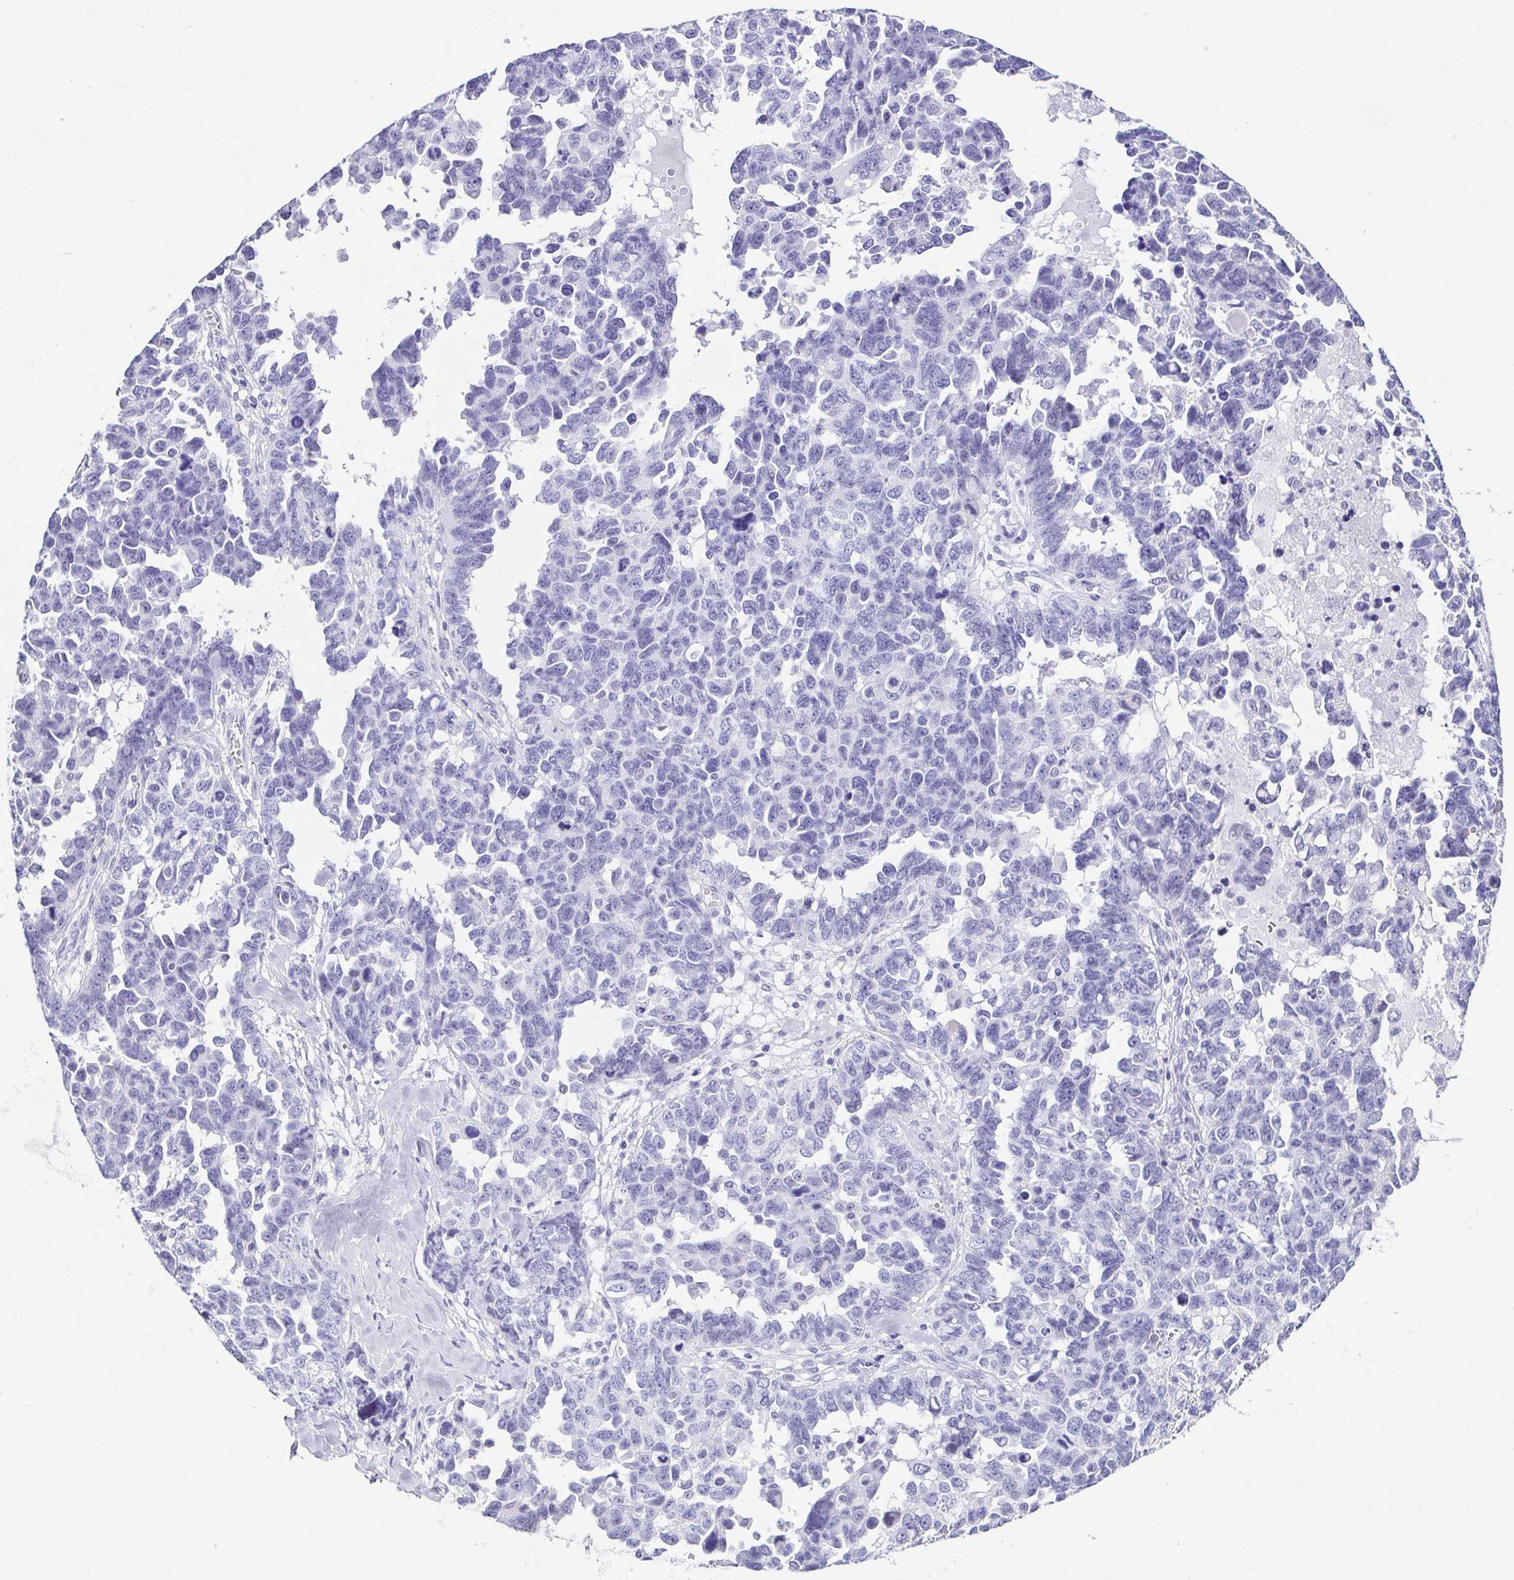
{"staining": {"intensity": "negative", "quantity": "none", "location": "none"}, "tissue": "ovarian cancer", "cell_type": "Tumor cells", "image_type": "cancer", "snomed": [{"axis": "morphology", "description": "Cystadenocarcinoma, serous, NOS"}, {"axis": "topography", "description": "Ovary"}], "caption": "Immunohistochemical staining of ovarian serous cystadenocarcinoma displays no significant staining in tumor cells.", "gene": "ESX1", "patient": {"sex": "female", "age": 69}}